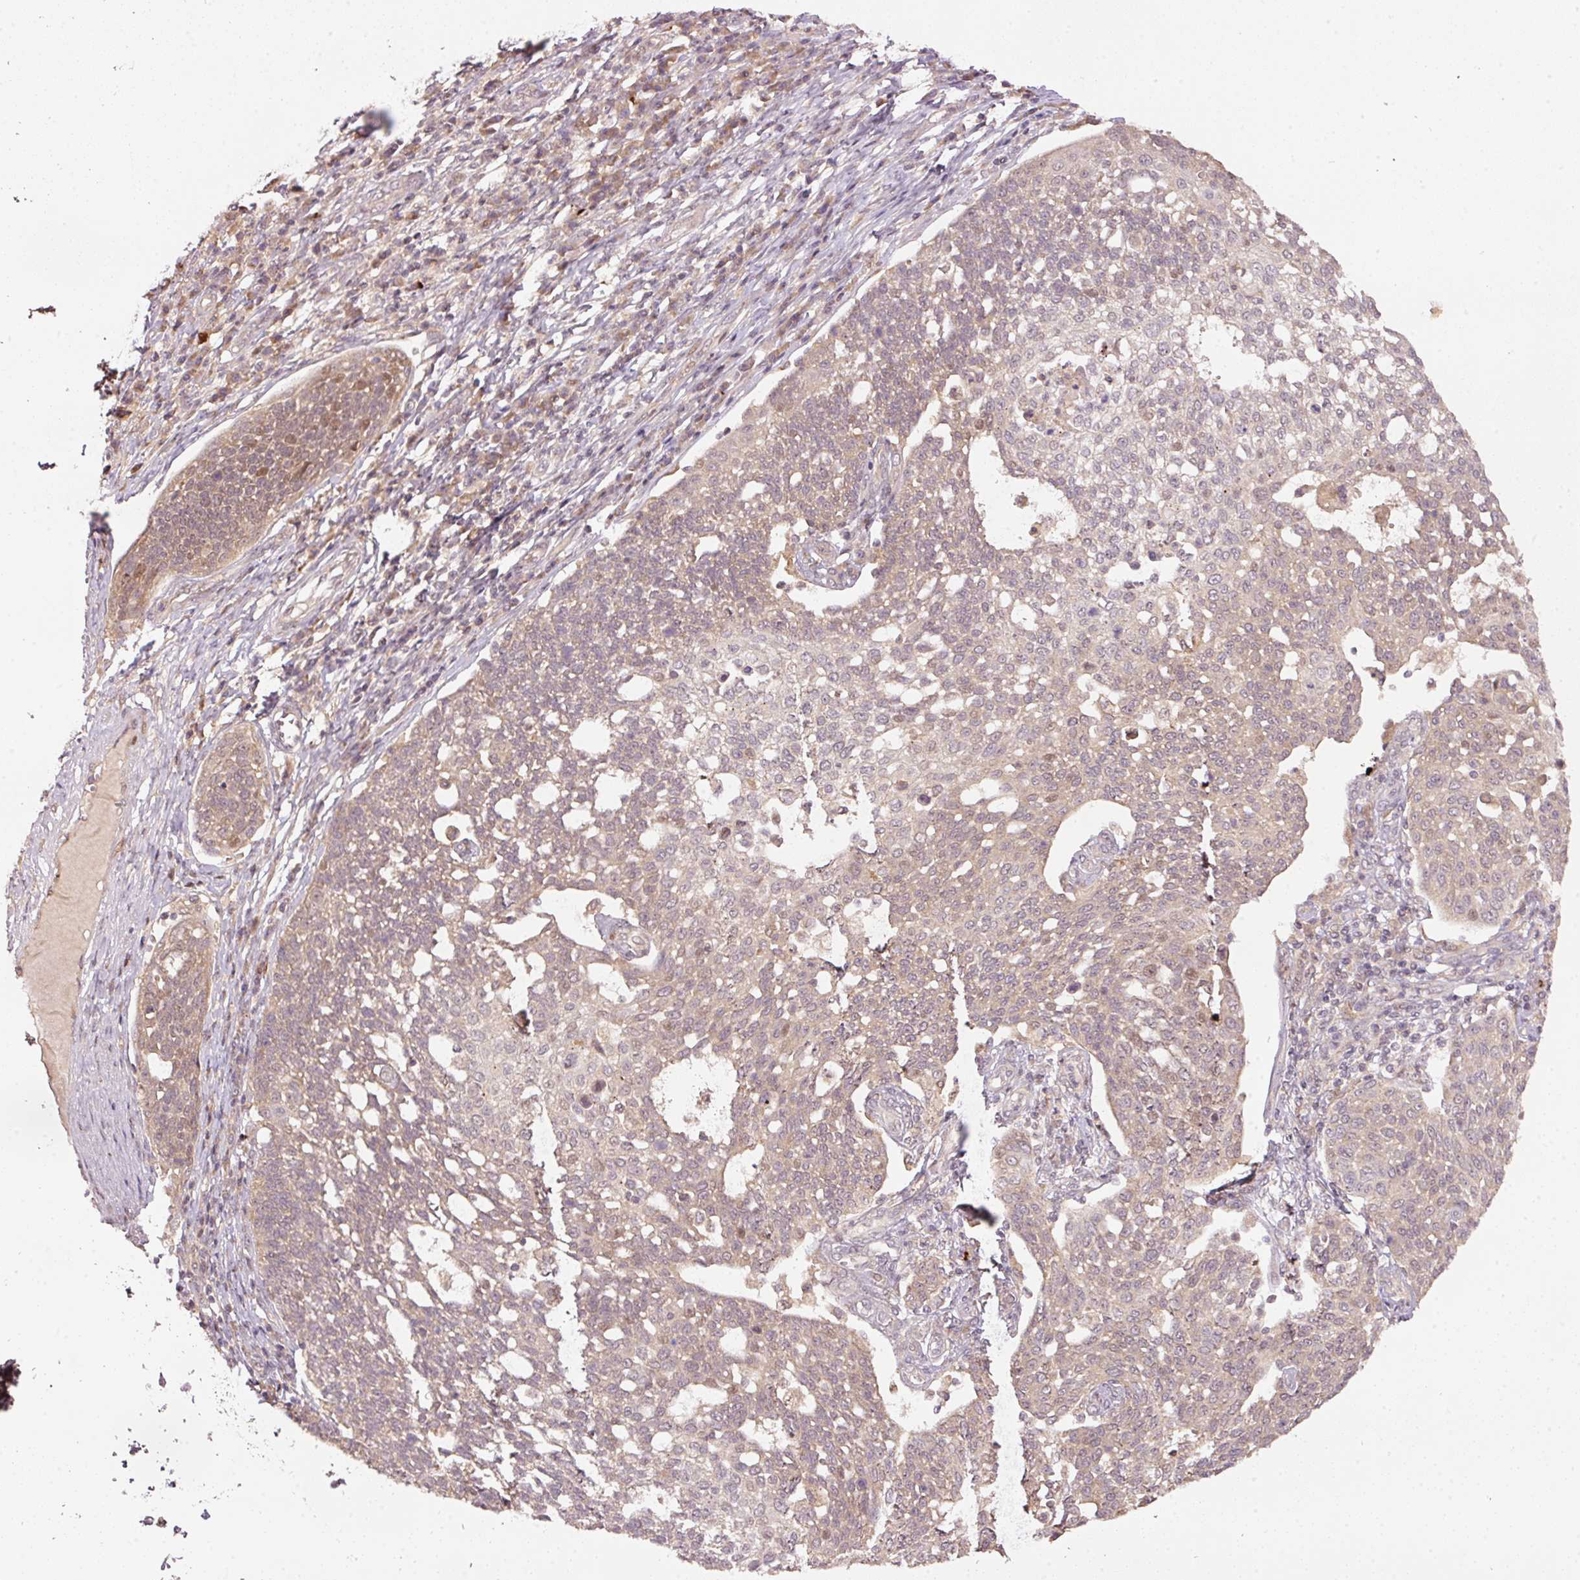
{"staining": {"intensity": "weak", "quantity": "25%-75%", "location": "cytoplasmic/membranous,nuclear"}, "tissue": "cervical cancer", "cell_type": "Tumor cells", "image_type": "cancer", "snomed": [{"axis": "morphology", "description": "Squamous cell carcinoma, NOS"}, {"axis": "topography", "description": "Cervix"}], "caption": "Immunohistochemistry (IHC) of human cervical cancer (squamous cell carcinoma) demonstrates low levels of weak cytoplasmic/membranous and nuclear positivity in approximately 25%-75% of tumor cells. (Stains: DAB (3,3'-diaminobenzidine) in brown, nuclei in blue, Microscopy: brightfield microscopy at high magnification).", "gene": "PCDHB1", "patient": {"sex": "female", "age": 34}}